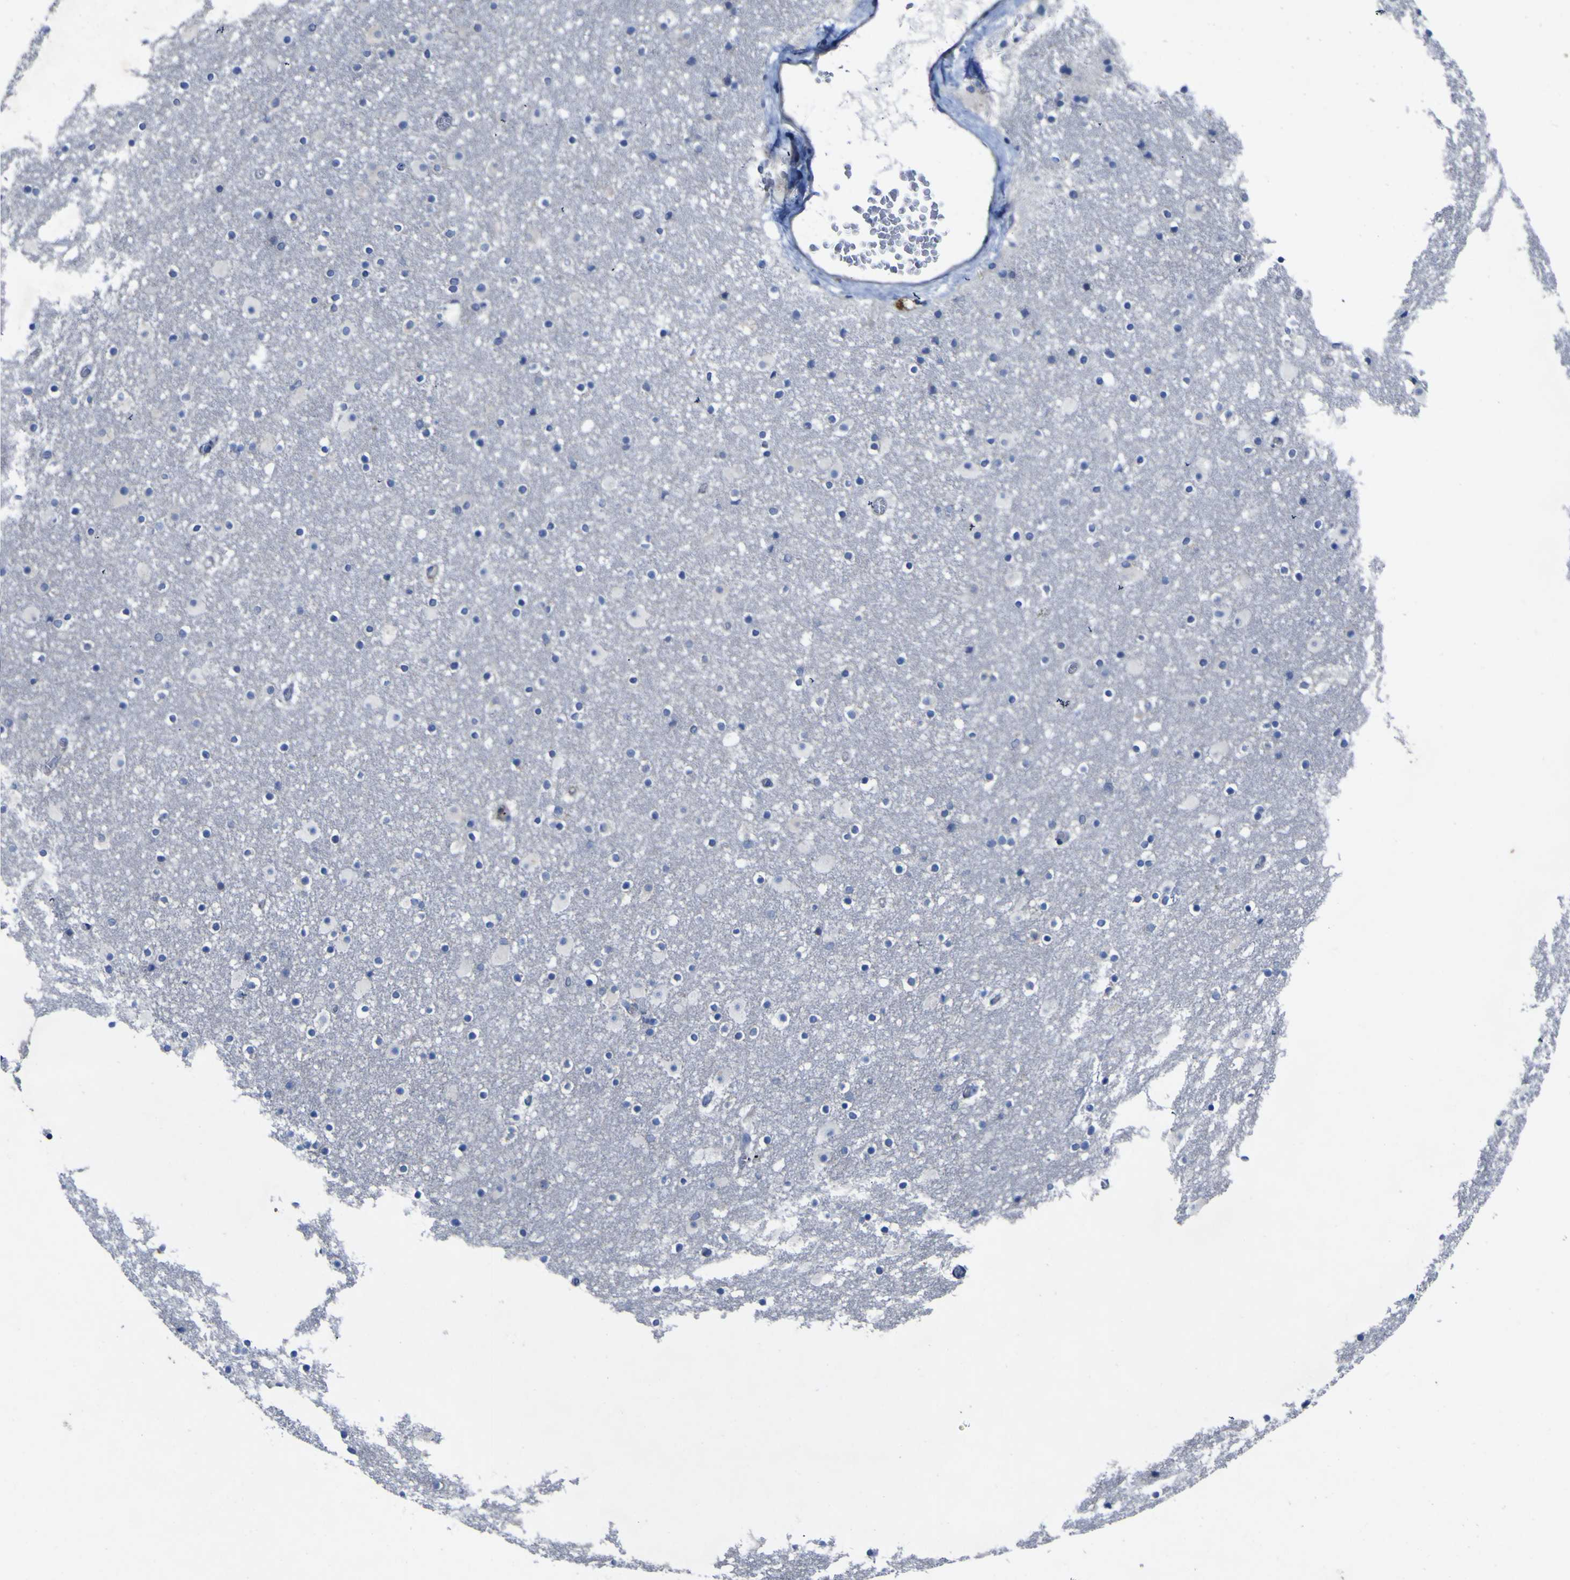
{"staining": {"intensity": "negative", "quantity": "none", "location": "none"}, "tissue": "caudate", "cell_type": "Glial cells", "image_type": "normal", "snomed": [{"axis": "morphology", "description": "Normal tissue, NOS"}, {"axis": "topography", "description": "Lateral ventricle wall"}], "caption": "High magnification brightfield microscopy of benign caudate stained with DAB (brown) and counterstained with hematoxylin (blue): glial cells show no significant staining. Brightfield microscopy of IHC stained with DAB (brown) and hematoxylin (blue), captured at high magnification.", "gene": "AGO4", "patient": {"sex": "male", "age": 45}}